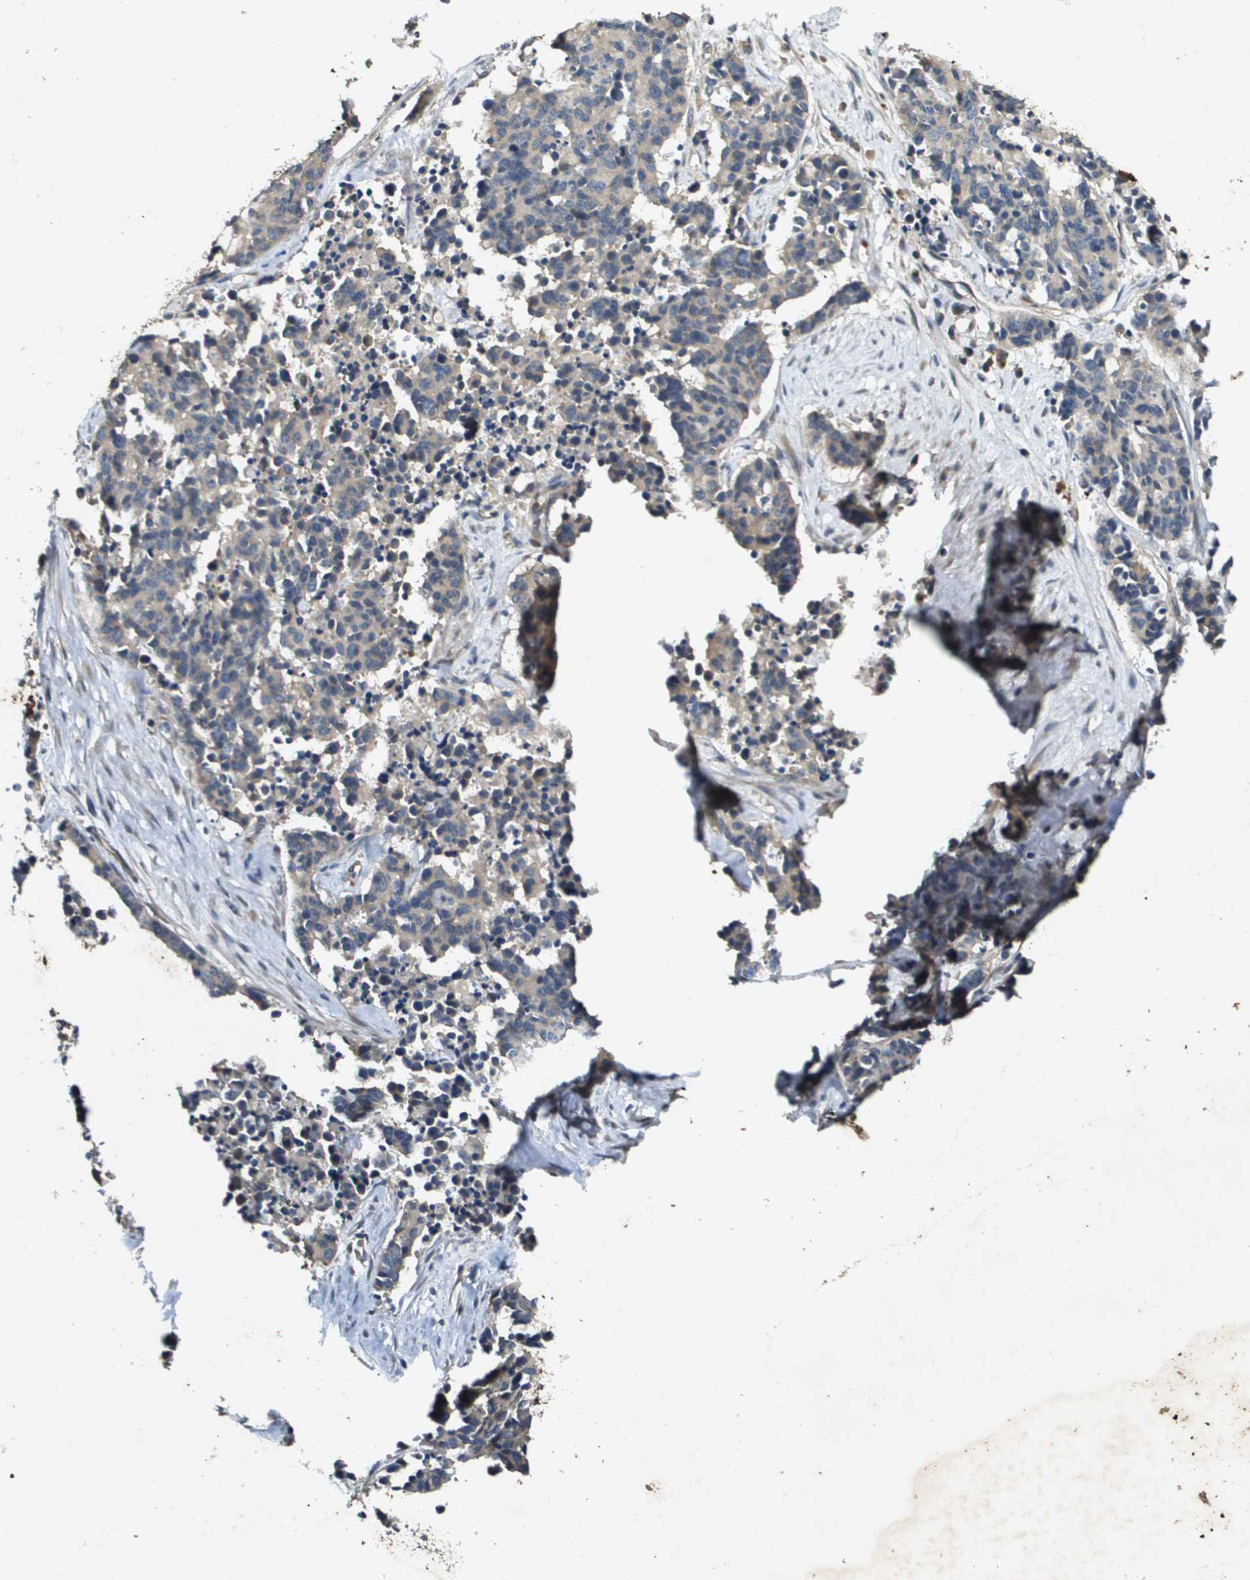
{"staining": {"intensity": "weak", "quantity": "<25%", "location": "cytoplasmic/membranous"}, "tissue": "cervical cancer", "cell_type": "Tumor cells", "image_type": "cancer", "snomed": [{"axis": "morphology", "description": "Squamous cell carcinoma, NOS"}, {"axis": "topography", "description": "Cervix"}], "caption": "Protein analysis of cervical cancer (squamous cell carcinoma) demonstrates no significant staining in tumor cells. (DAB (3,3'-diaminobenzidine) IHC visualized using brightfield microscopy, high magnification).", "gene": "PGAP3", "patient": {"sex": "female", "age": 35}}